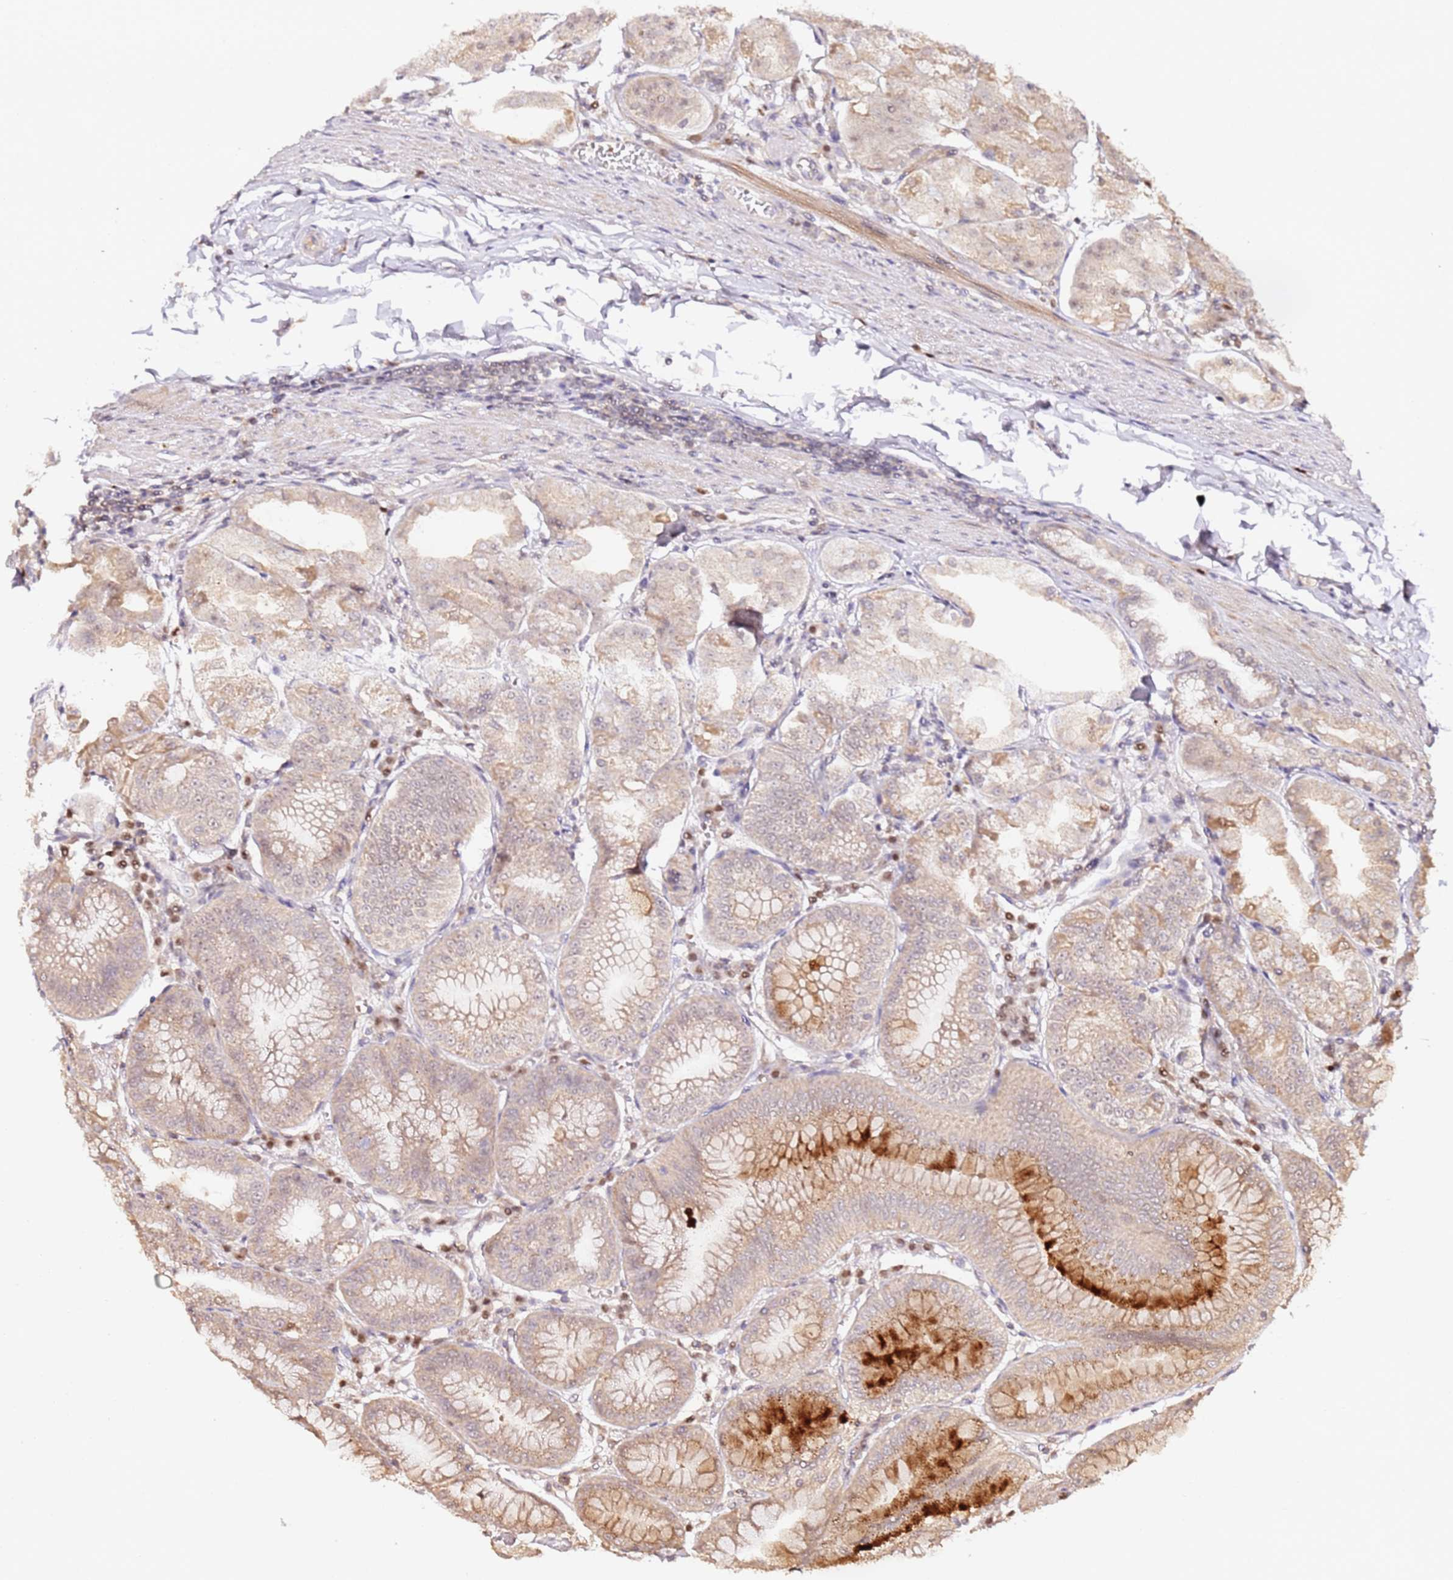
{"staining": {"intensity": "weak", "quantity": "25%-75%", "location": "cytoplasmic/membranous"}, "tissue": "stomach", "cell_type": "Glandular cells", "image_type": "normal", "snomed": [{"axis": "morphology", "description": "Normal tissue, NOS"}, {"axis": "topography", "description": "Stomach, lower"}], "caption": "The histopathology image demonstrates staining of normal stomach, revealing weak cytoplasmic/membranous protein staining (brown color) within glandular cells.", "gene": "OR5V1", "patient": {"sex": "male", "age": 71}}